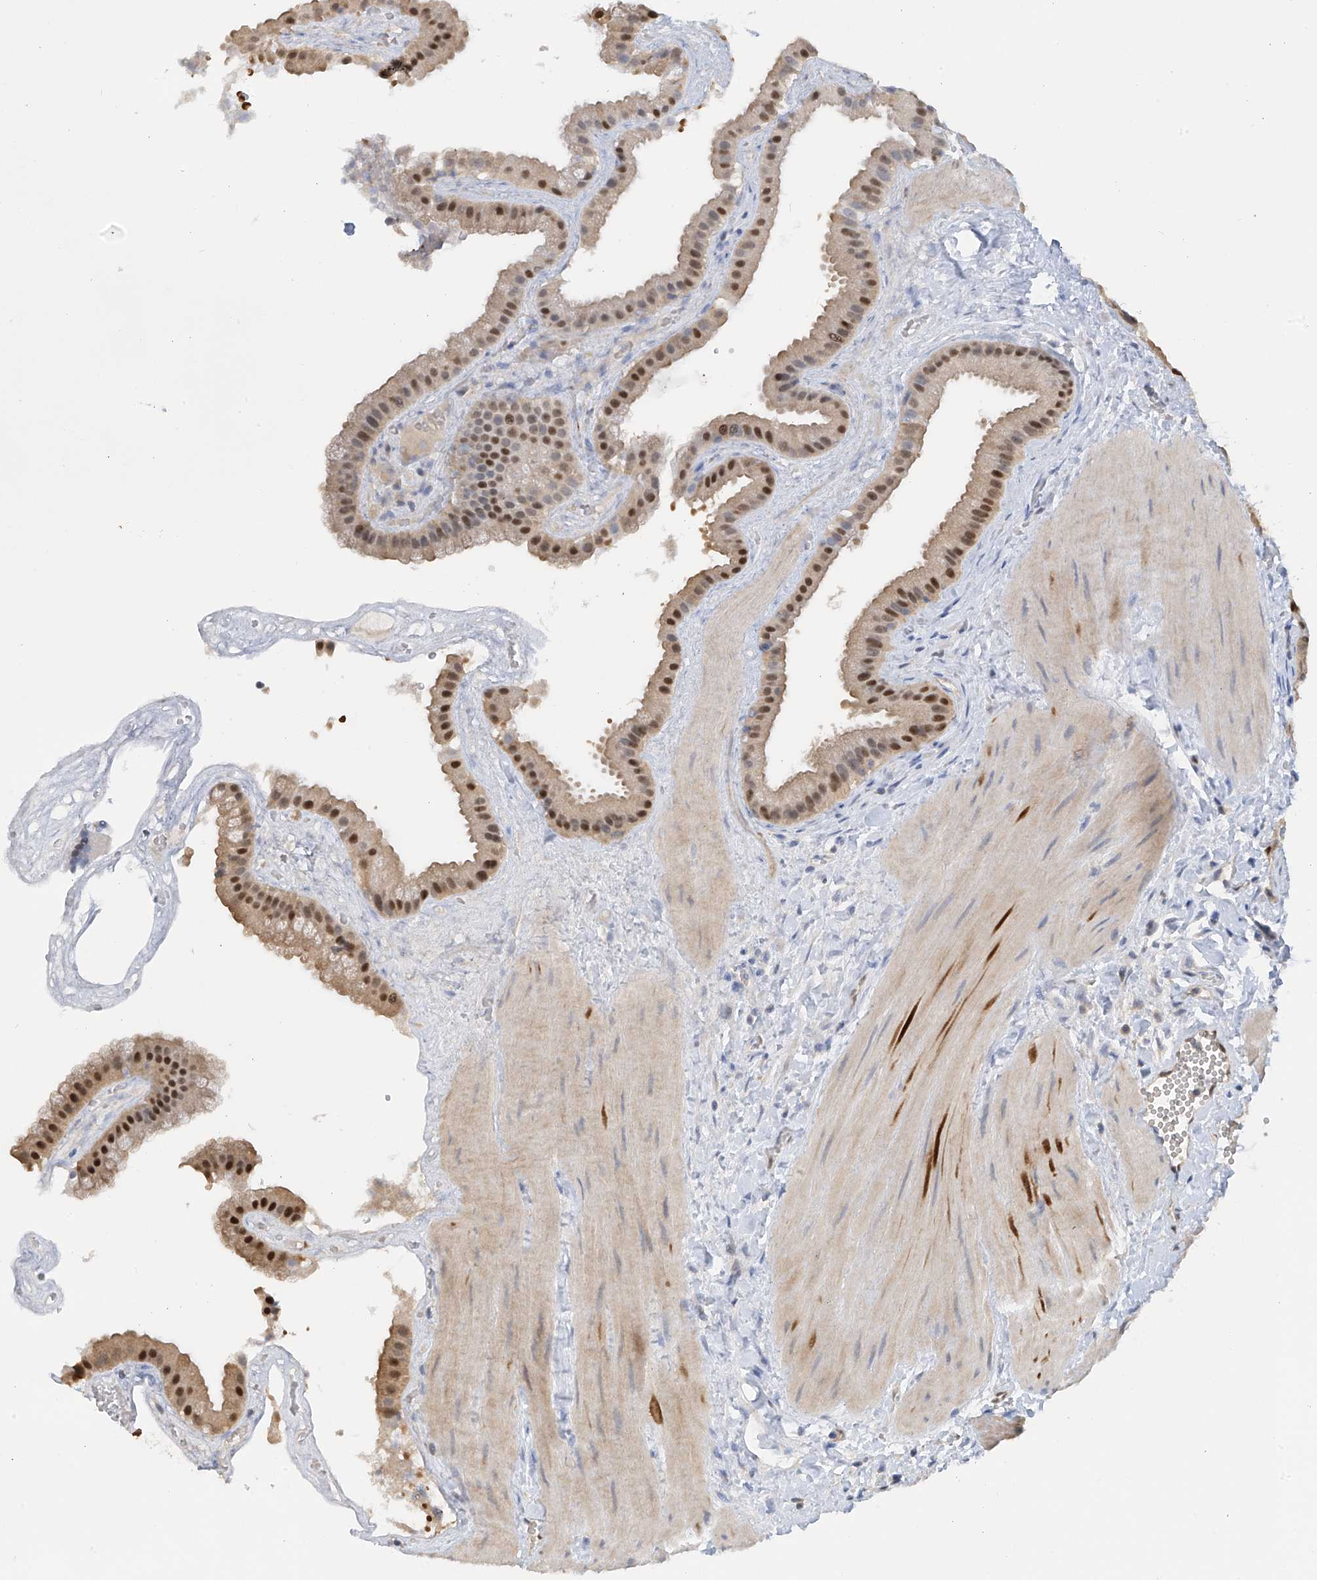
{"staining": {"intensity": "moderate", "quantity": ">75%", "location": "cytoplasmic/membranous,nuclear"}, "tissue": "gallbladder", "cell_type": "Glandular cells", "image_type": "normal", "snomed": [{"axis": "morphology", "description": "Normal tissue, NOS"}, {"axis": "topography", "description": "Gallbladder"}], "caption": "Immunohistochemistry (IHC) of benign gallbladder exhibits medium levels of moderate cytoplasmic/membranous,nuclear expression in approximately >75% of glandular cells. The staining was performed using DAB (3,3'-diaminobenzidine), with brown indicating positive protein expression. Nuclei are stained blue with hematoxylin.", "gene": "PMM1", "patient": {"sex": "male", "age": 55}}